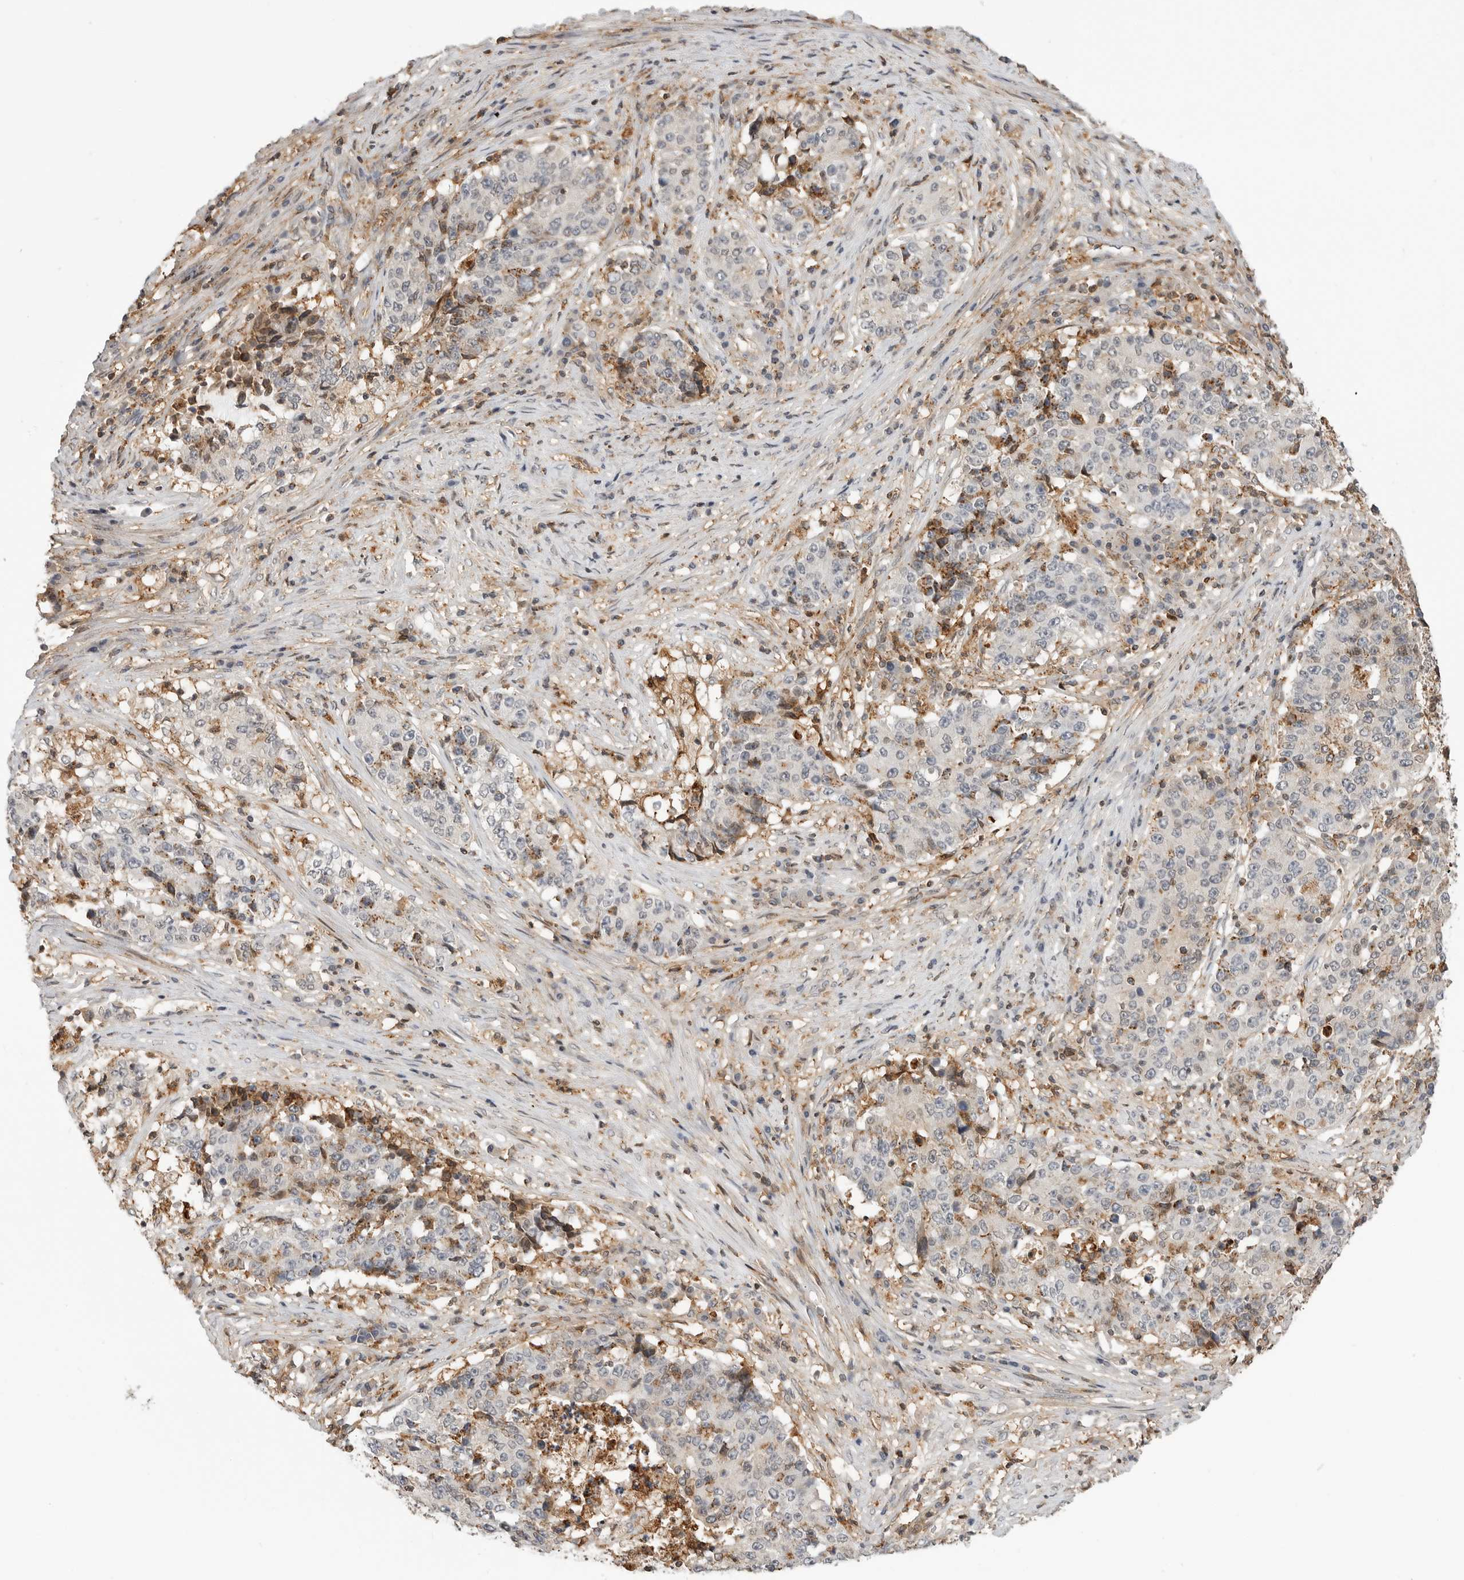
{"staining": {"intensity": "weak", "quantity": "<25%", "location": "cytoplasmic/membranous"}, "tissue": "stomach cancer", "cell_type": "Tumor cells", "image_type": "cancer", "snomed": [{"axis": "morphology", "description": "Adenocarcinoma, NOS"}, {"axis": "topography", "description": "Stomach"}], "caption": "IHC of human adenocarcinoma (stomach) displays no staining in tumor cells.", "gene": "ANXA11", "patient": {"sex": "male", "age": 59}}